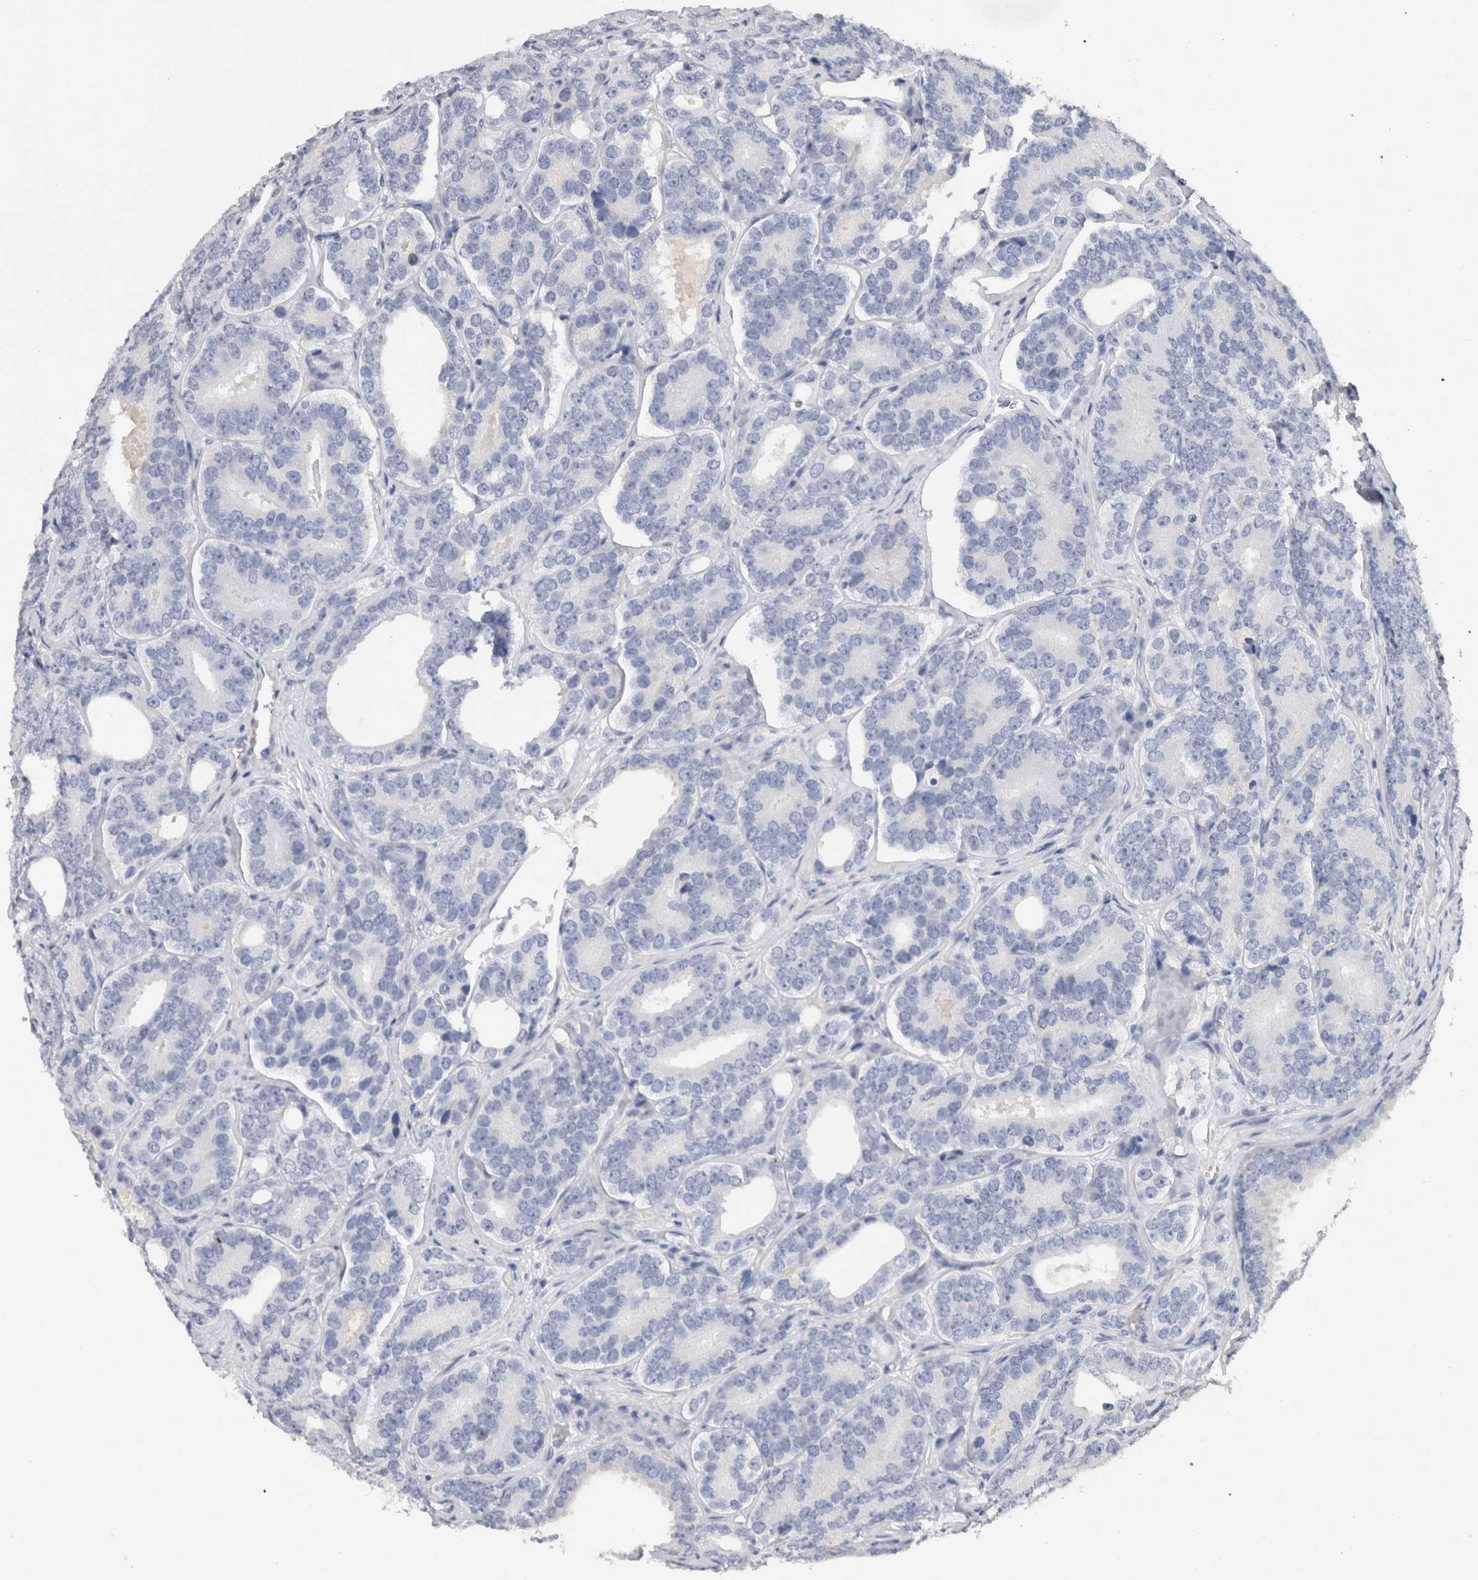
{"staining": {"intensity": "negative", "quantity": "none", "location": "none"}, "tissue": "prostate cancer", "cell_type": "Tumor cells", "image_type": "cancer", "snomed": [{"axis": "morphology", "description": "Adenocarcinoma, High grade"}, {"axis": "topography", "description": "Prostate"}], "caption": "Prostate cancer (adenocarcinoma (high-grade)) was stained to show a protein in brown. There is no significant expression in tumor cells.", "gene": "FABP4", "patient": {"sex": "male", "age": 56}}